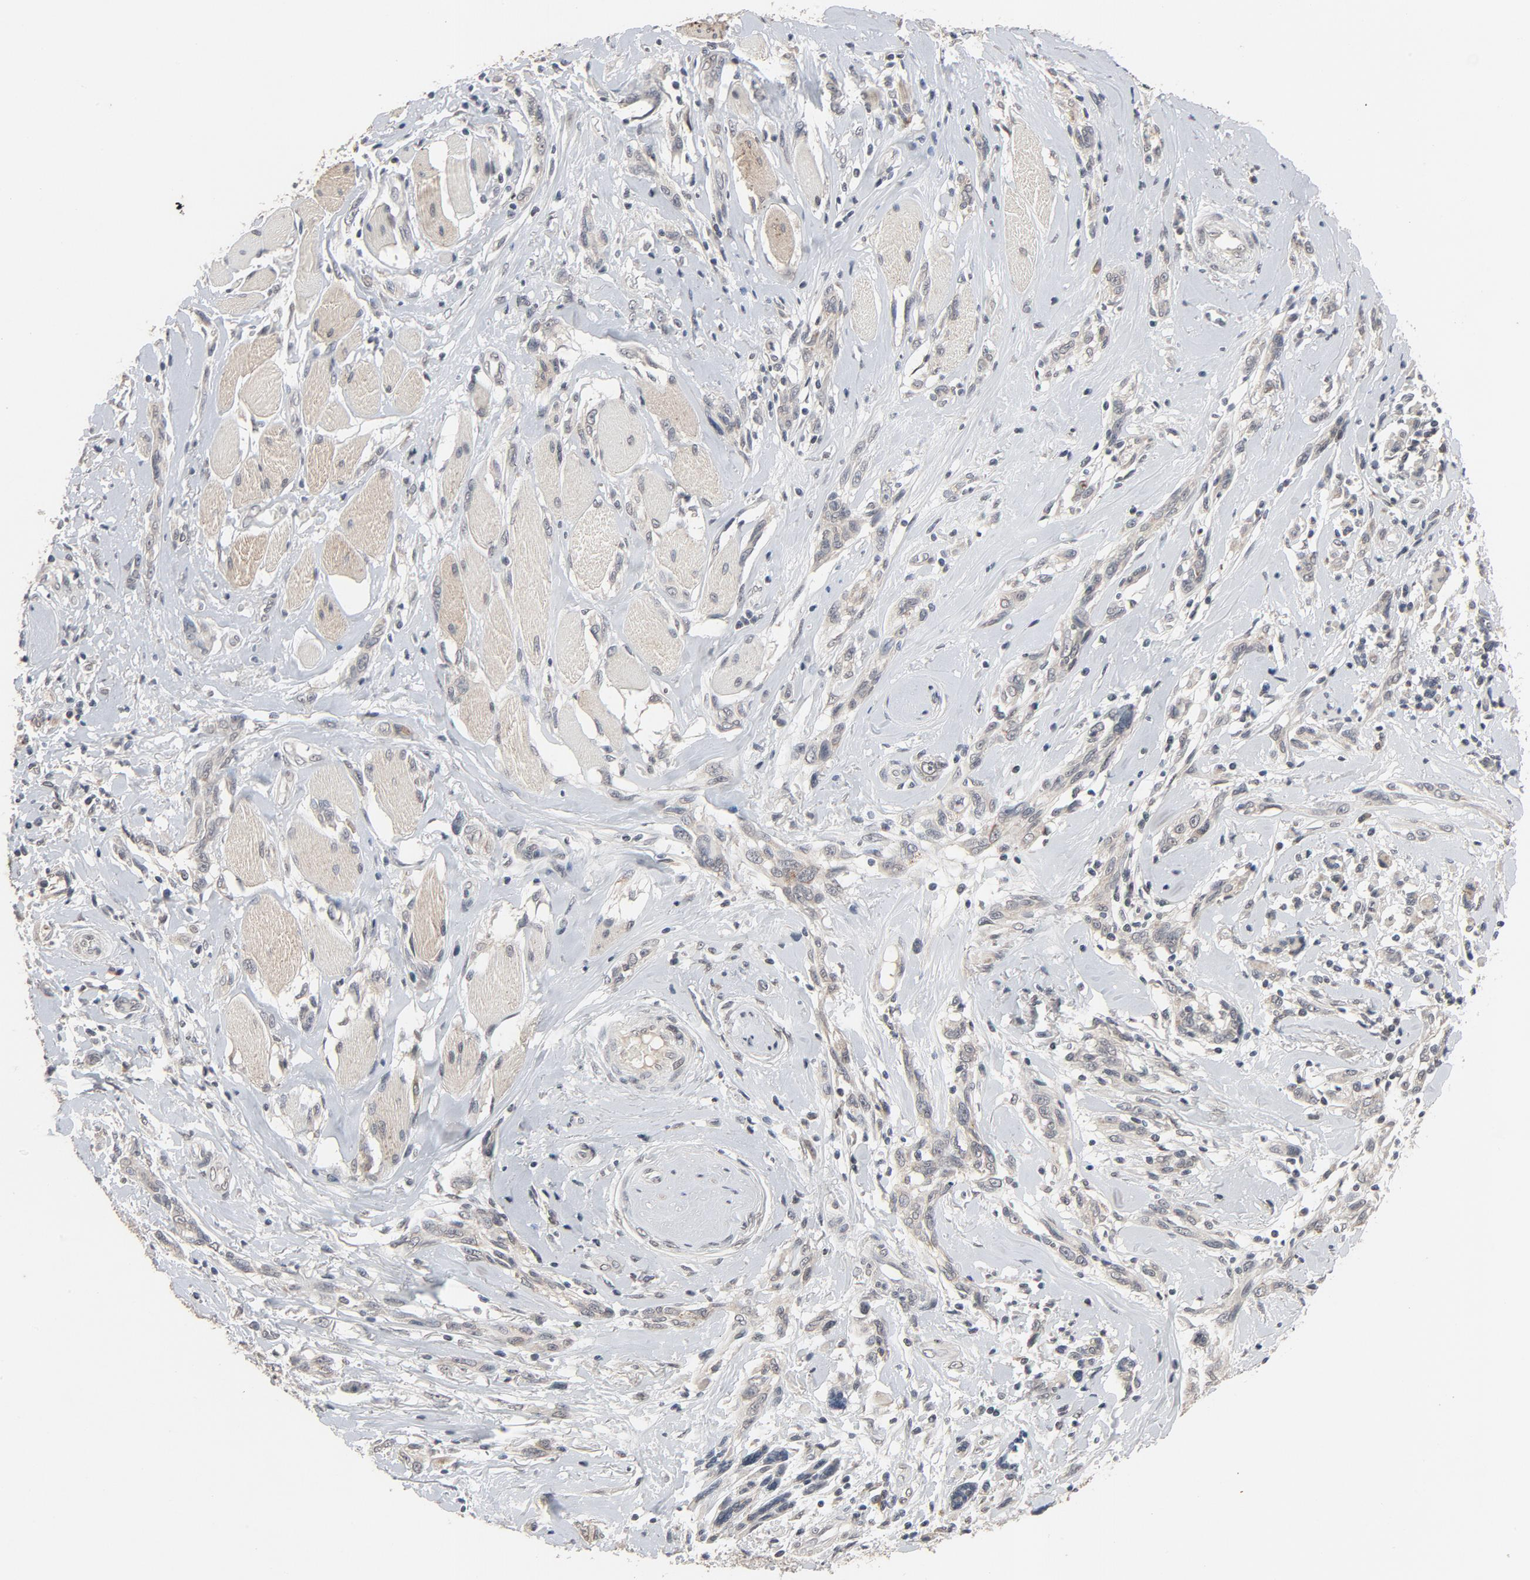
{"staining": {"intensity": "weak", "quantity": "25%-75%", "location": "cytoplasmic/membranous"}, "tissue": "melanoma", "cell_type": "Tumor cells", "image_type": "cancer", "snomed": [{"axis": "morphology", "description": "Malignant melanoma, NOS"}, {"axis": "topography", "description": "Skin"}], "caption": "A low amount of weak cytoplasmic/membranous expression is appreciated in approximately 25%-75% of tumor cells in melanoma tissue.", "gene": "MT3", "patient": {"sex": "male", "age": 91}}